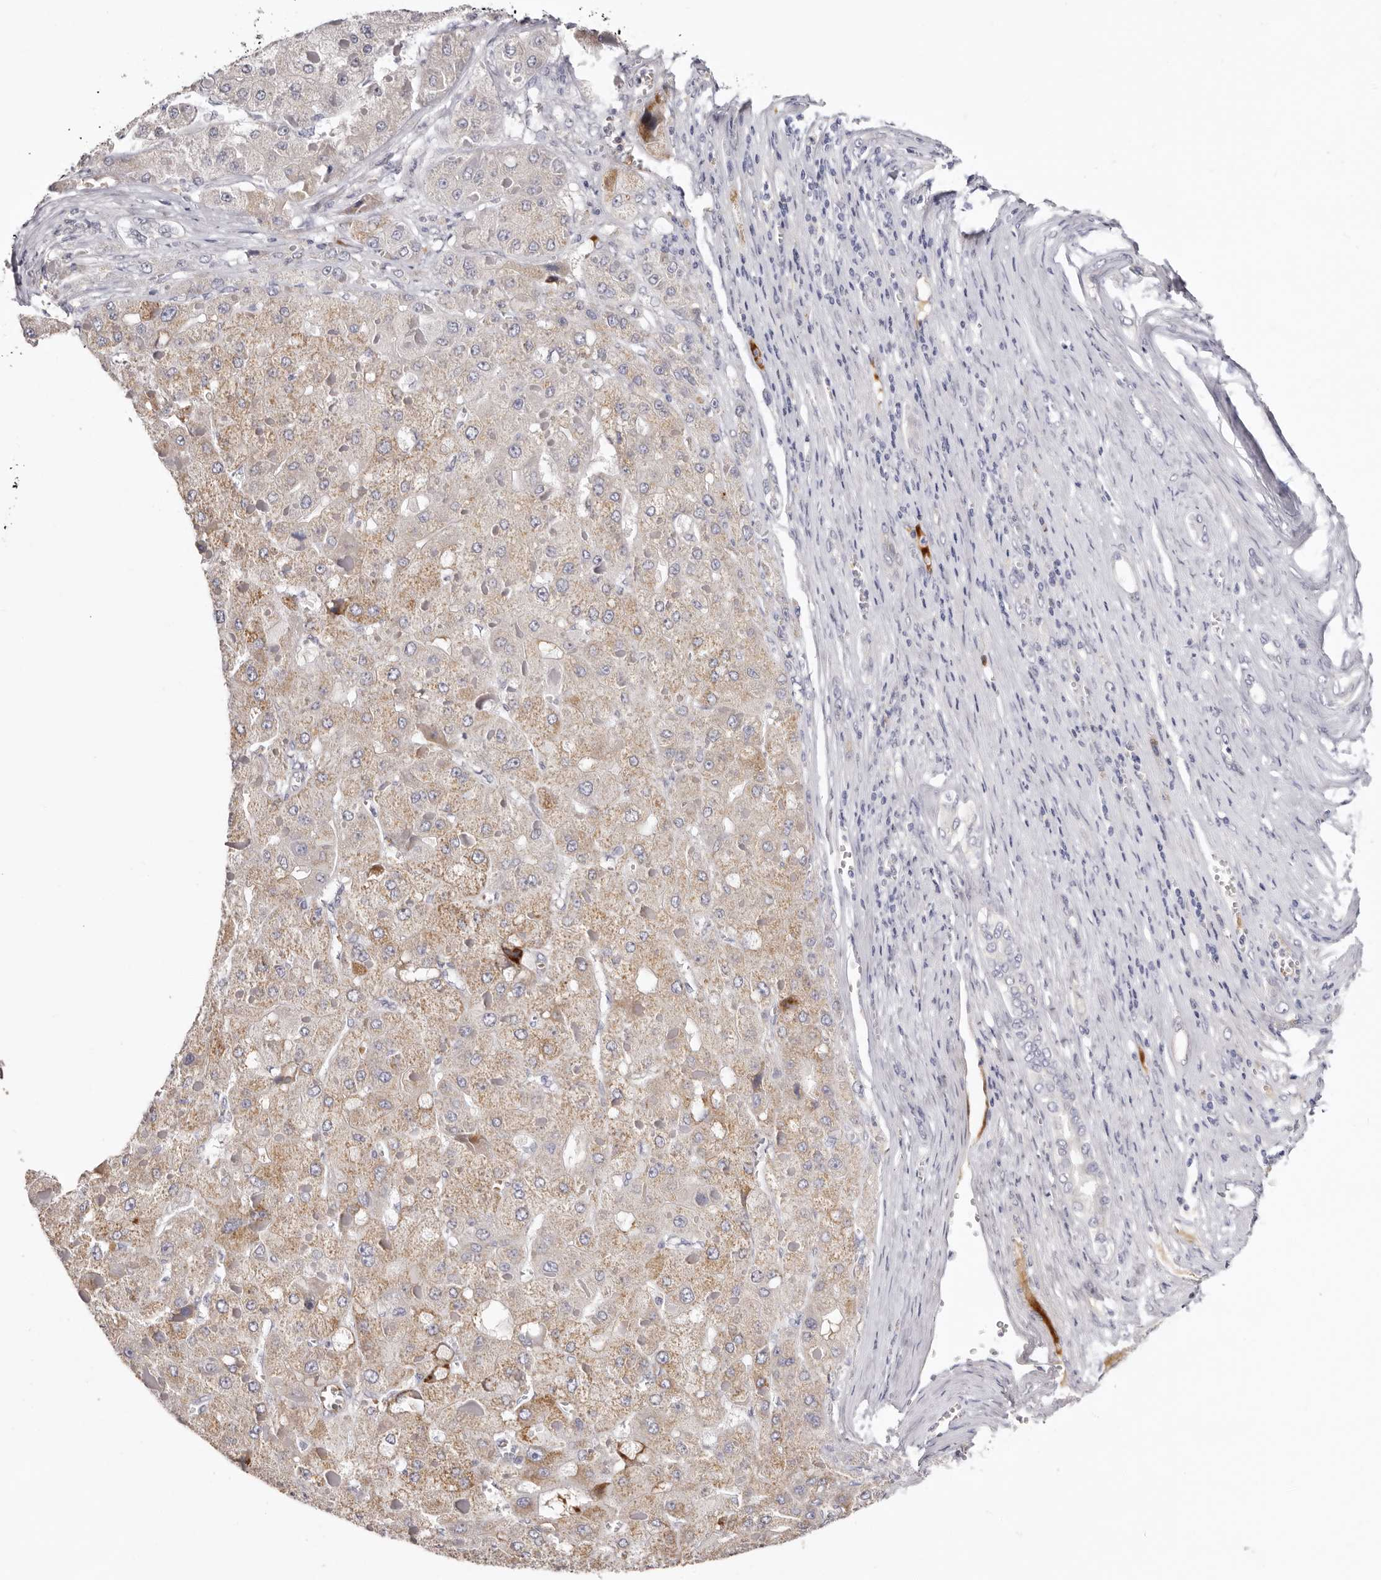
{"staining": {"intensity": "weak", "quantity": ">75%", "location": "cytoplasmic/membranous"}, "tissue": "liver cancer", "cell_type": "Tumor cells", "image_type": "cancer", "snomed": [{"axis": "morphology", "description": "Carcinoma, Hepatocellular, NOS"}, {"axis": "topography", "description": "Liver"}], "caption": "Immunohistochemical staining of human liver cancer (hepatocellular carcinoma) exhibits low levels of weak cytoplasmic/membranous positivity in about >75% of tumor cells. (IHC, brightfield microscopy, high magnification).", "gene": "LMLN", "patient": {"sex": "female", "age": 73}}